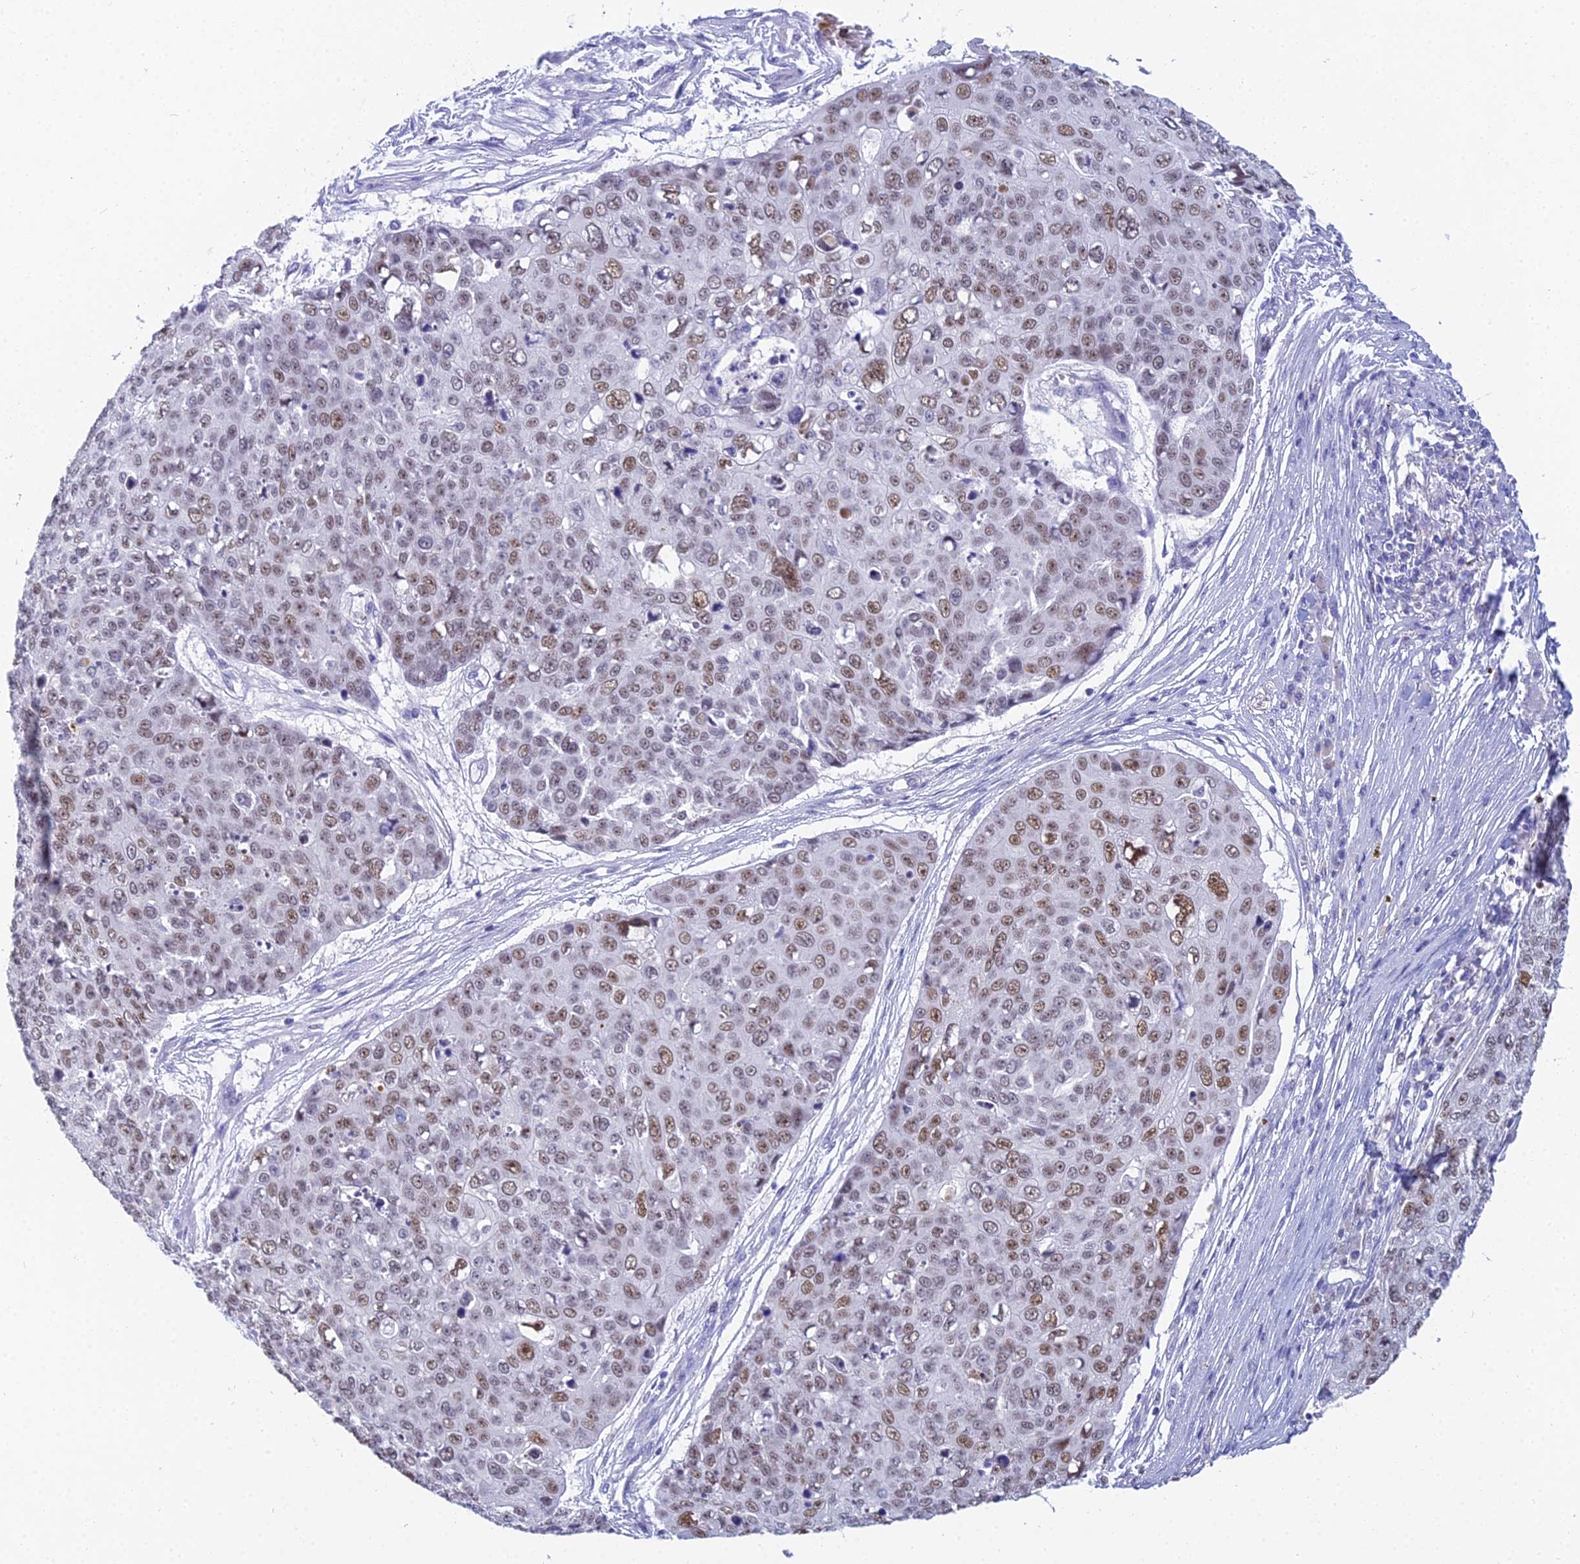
{"staining": {"intensity": "moderate", "quantity": "25%-75%", "location": "nuclear"}, "tissue": "skin cancer", "cell_type": "Tumor cells", "image_type": "cancer", "snomed": [{"axis": "morphology", "description": "Squamous cell carcinoma, NOS"}, {"axis": "topography", "description": "Skin"}], "caption": "IHC staining of skin cancer (squamous cell carcinoma), which shows medium levels of moderate nuclear positivity in approximately 25%-75% of tumor cells indicating moderate nuclear protein staining. The staining was performed using DAB (3,3'-diaminobenzidine) (brown) for protein detection and nuclei were counterstained in hematoxylin (blue).", "gene": "MCM2", "patient": {"sex": "male", "age": 71}}